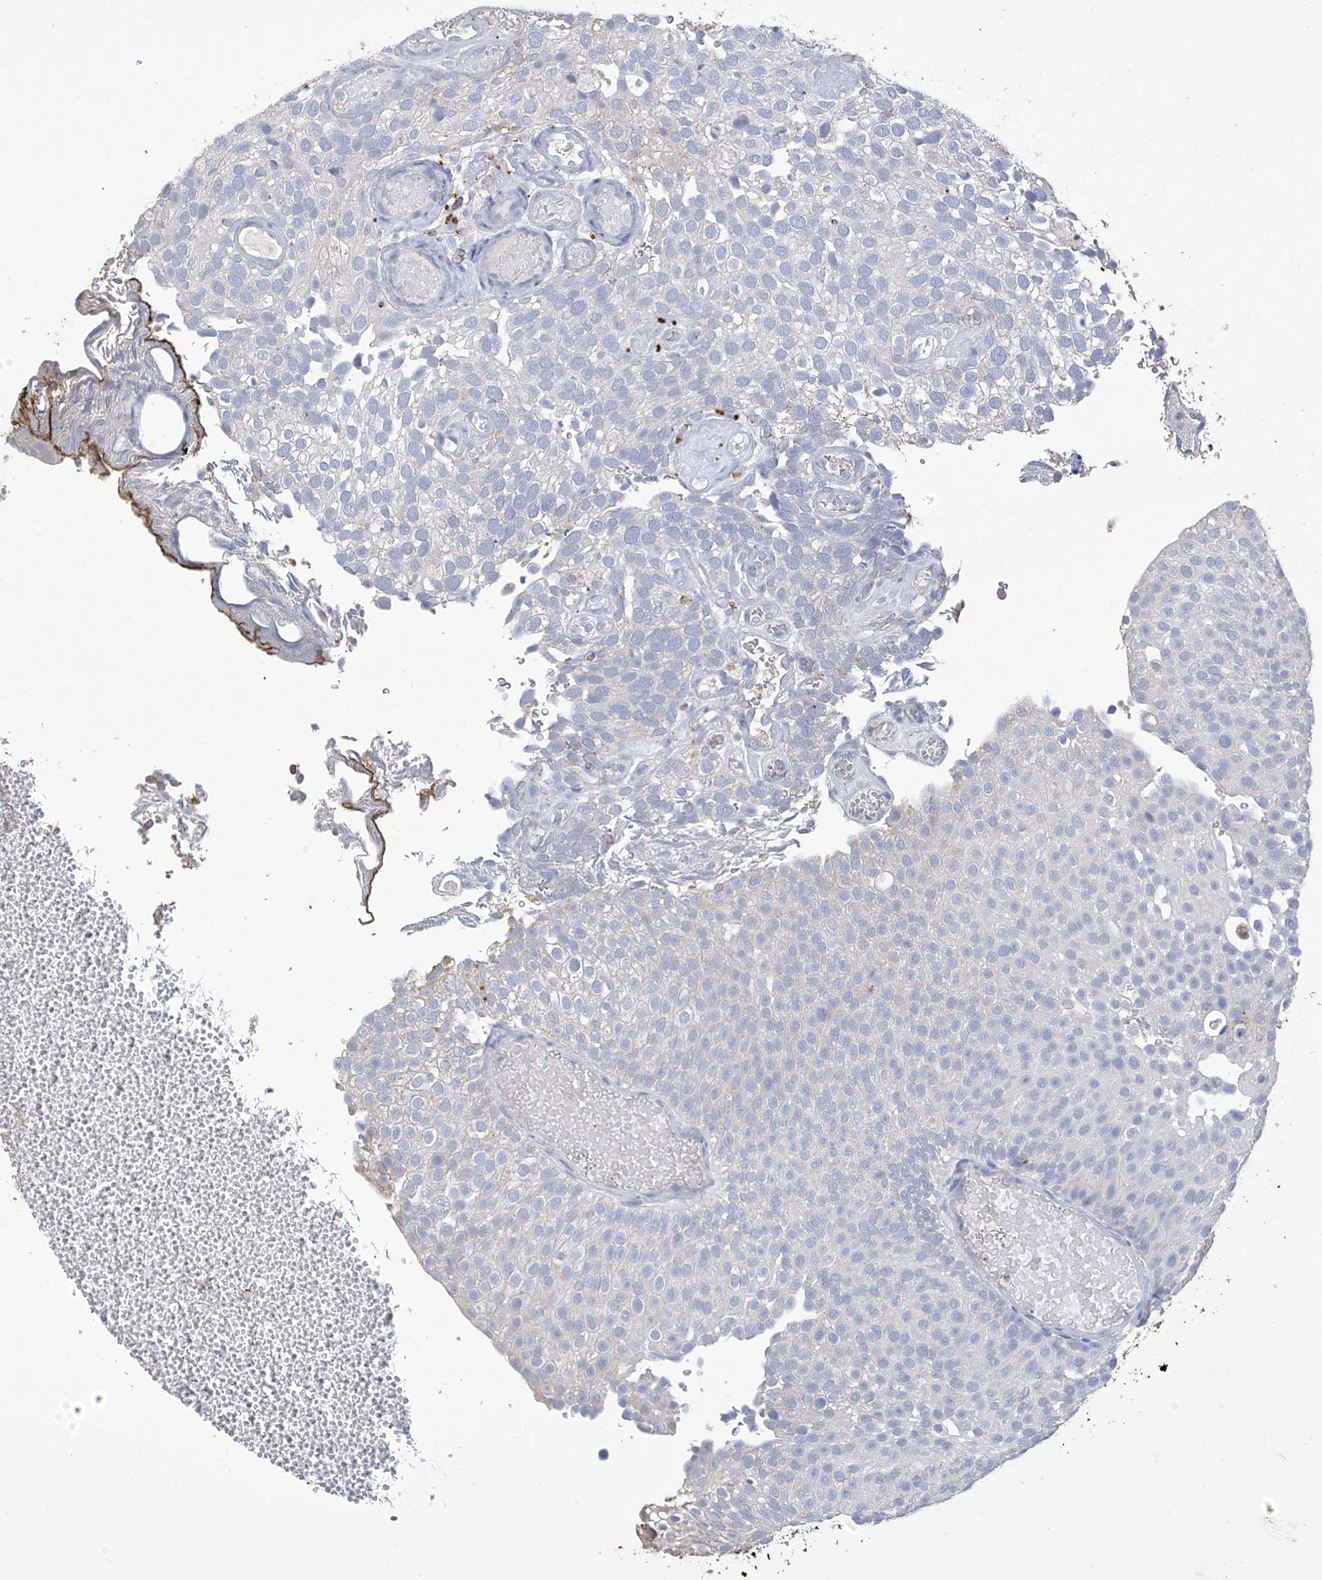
{"staining": {"intensity": "negative", "quantity": "none", "location": "none"}, "tissue": "urothelial cancer", "cell_type": "Tumor cells", "image_type": "cancer", "snomed": [{"axis": "morphology", "description": "Urothelial carcinoma, Low grade"}, {"axis": "topography", "description": "Urinary bladder"}], "caption": "High power microscopy micrograph of an immunohistochemistry (IHC) histopathology image of urothelial cancer, revealing no significant expression in tumor cells.", "gene": "OGT", "patient": {"sex": "male", "age": 78}}